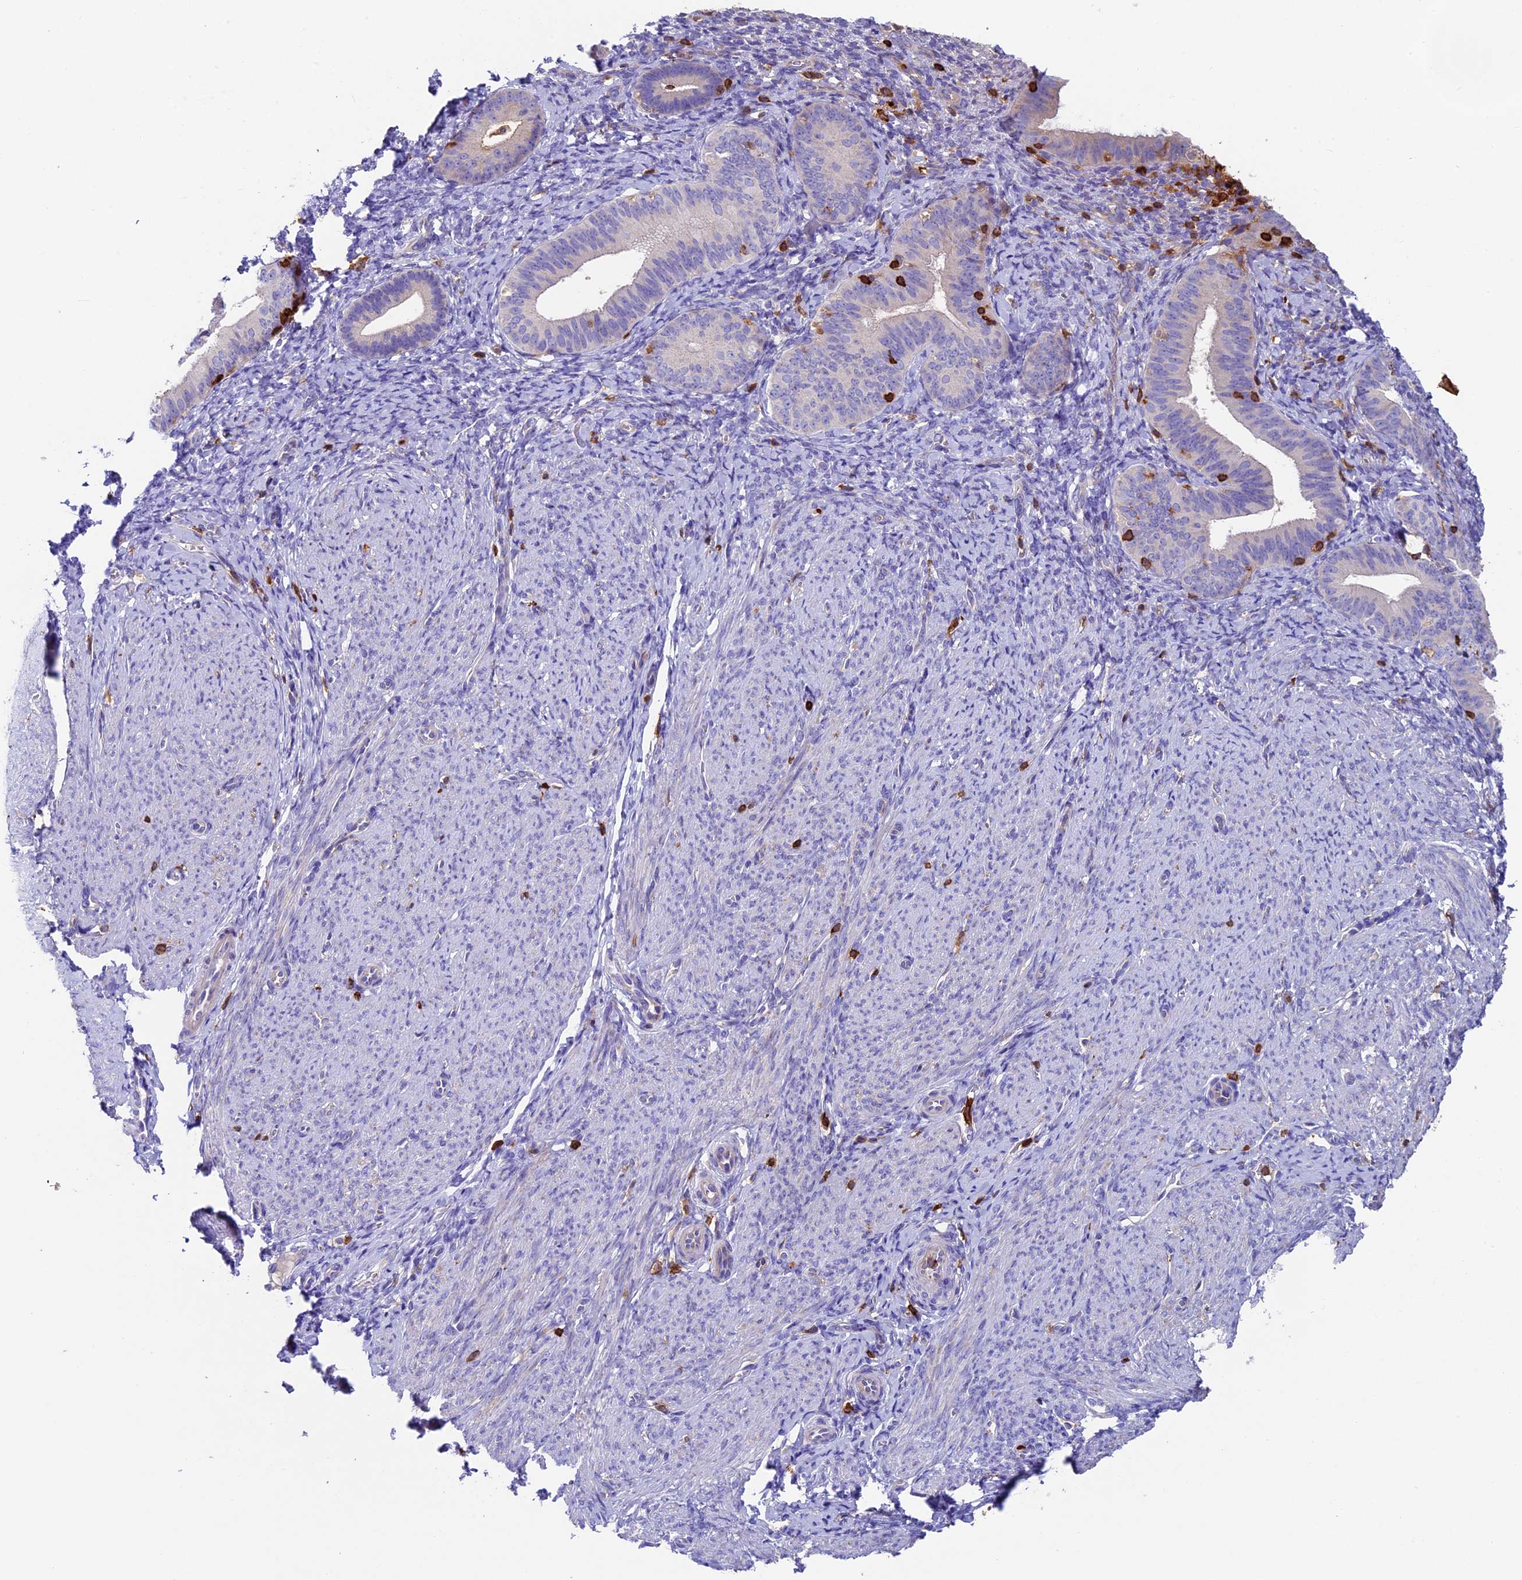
{"staining": {"intensity": "negative", "quantity": "none", "location": "none"}, "tissue": "endometrium", "cell_type": "Cells in endometrial stroma", "image_type": "normal", "snomed": [{"axis": "morphology", "description": "Normal tissue, NOS"}, {"axis": "topography", "description": "Endometrium"}], "caption": "IHC image of normal endometrium: human endometrium stained with DAB (3,3'-diaminobenzidine) exhibits no significant protein positivity in cells in endometrial stroma.", "gene": "ADAT1", "patient": {"sex": "female", "age": 65}}